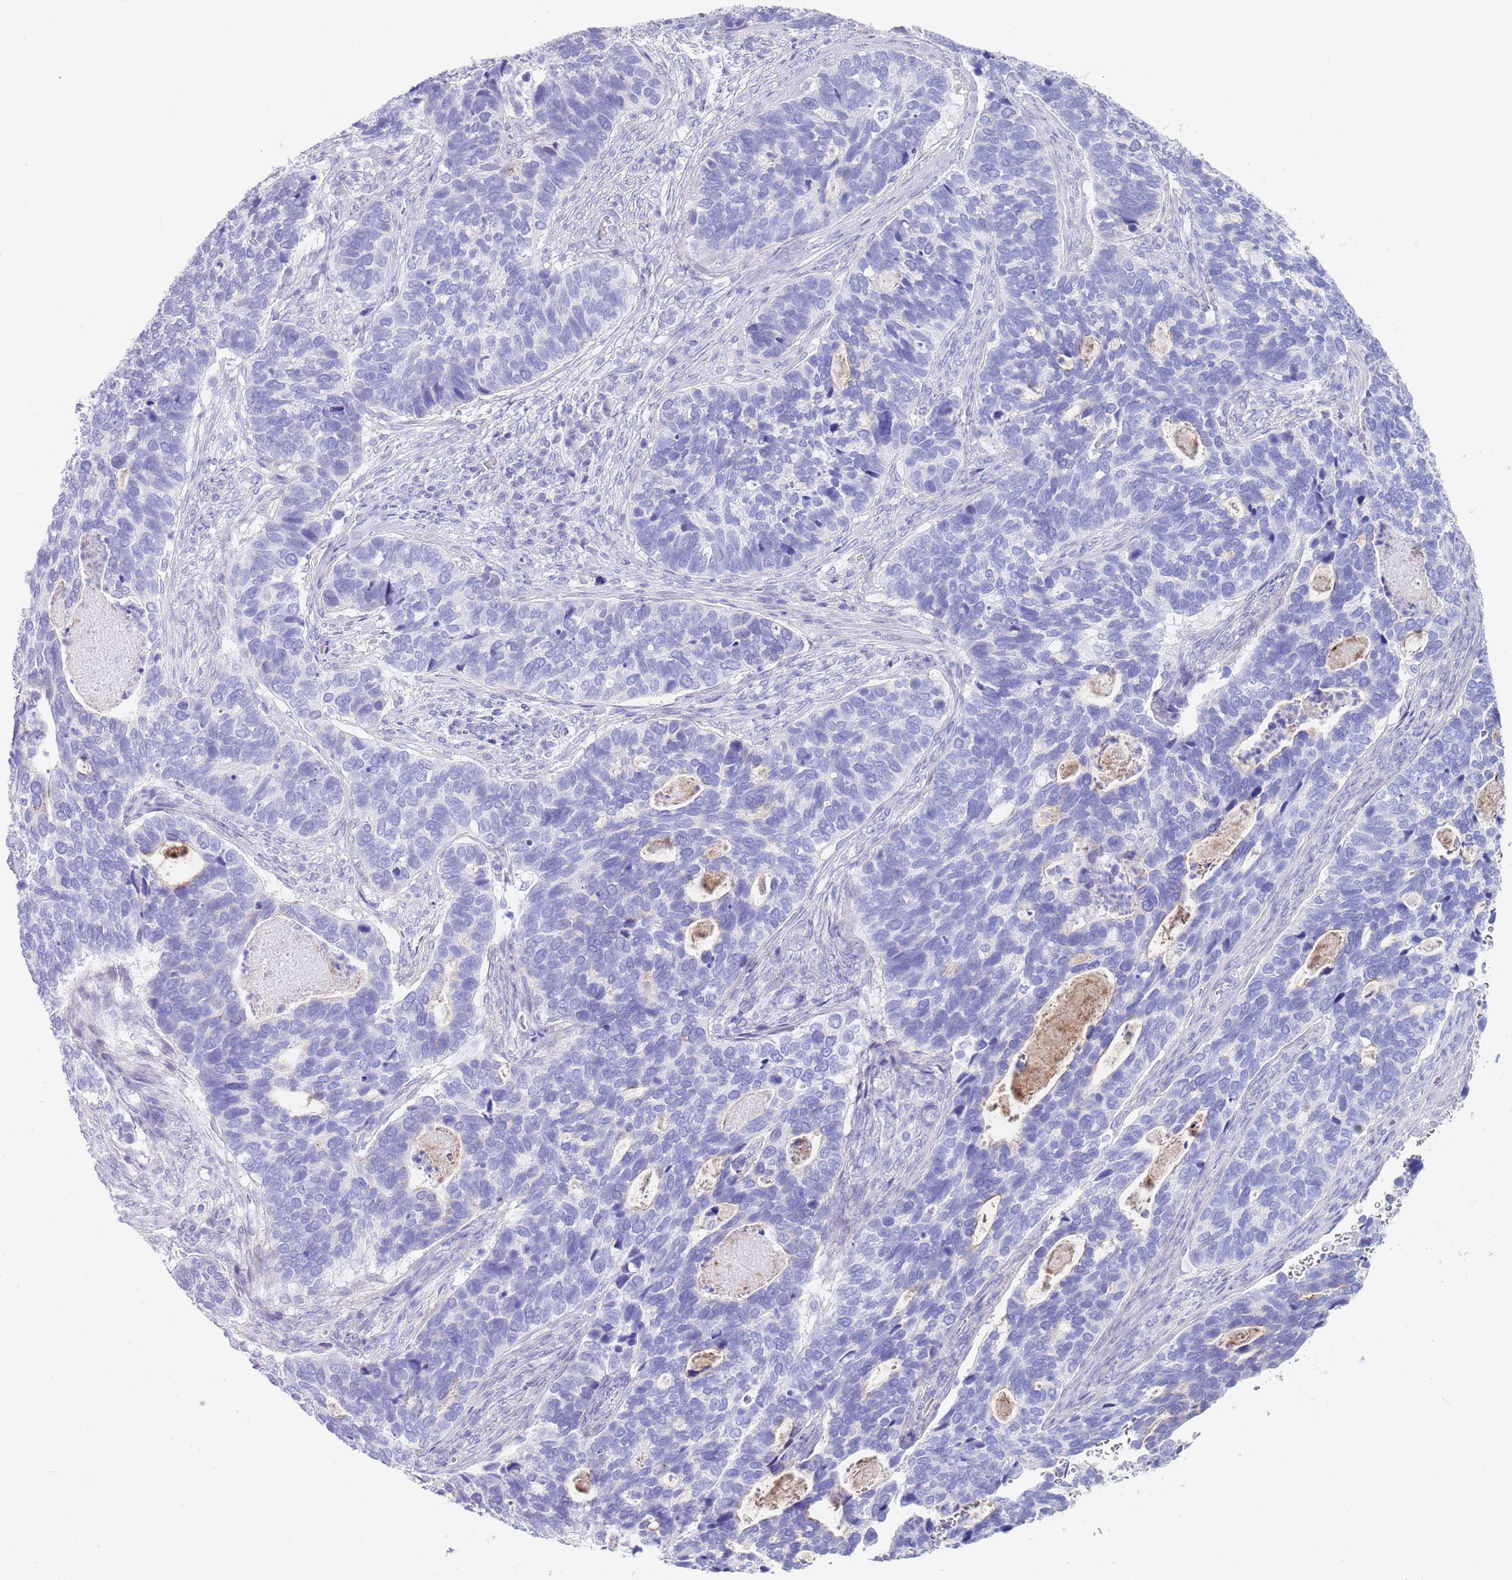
{"staining": {"intensity": "negative", "quantity": "none", "location": "none"}, "tissue": "cervical cancer", "cell_type": "Tumor cells", "image_type": "cancer", "snomed": [{"axis": "morphology", "description": "Squamous cell carcinoma, NOS"}, {"axis": "topography", "description": "Cervix"}], "caption": "Immunohistochemistry (IHC) of human cervical cancer displays no expression in tumor cells.", "gene": "CPXM2", "patient": {"sex": "female", "age": 38}}